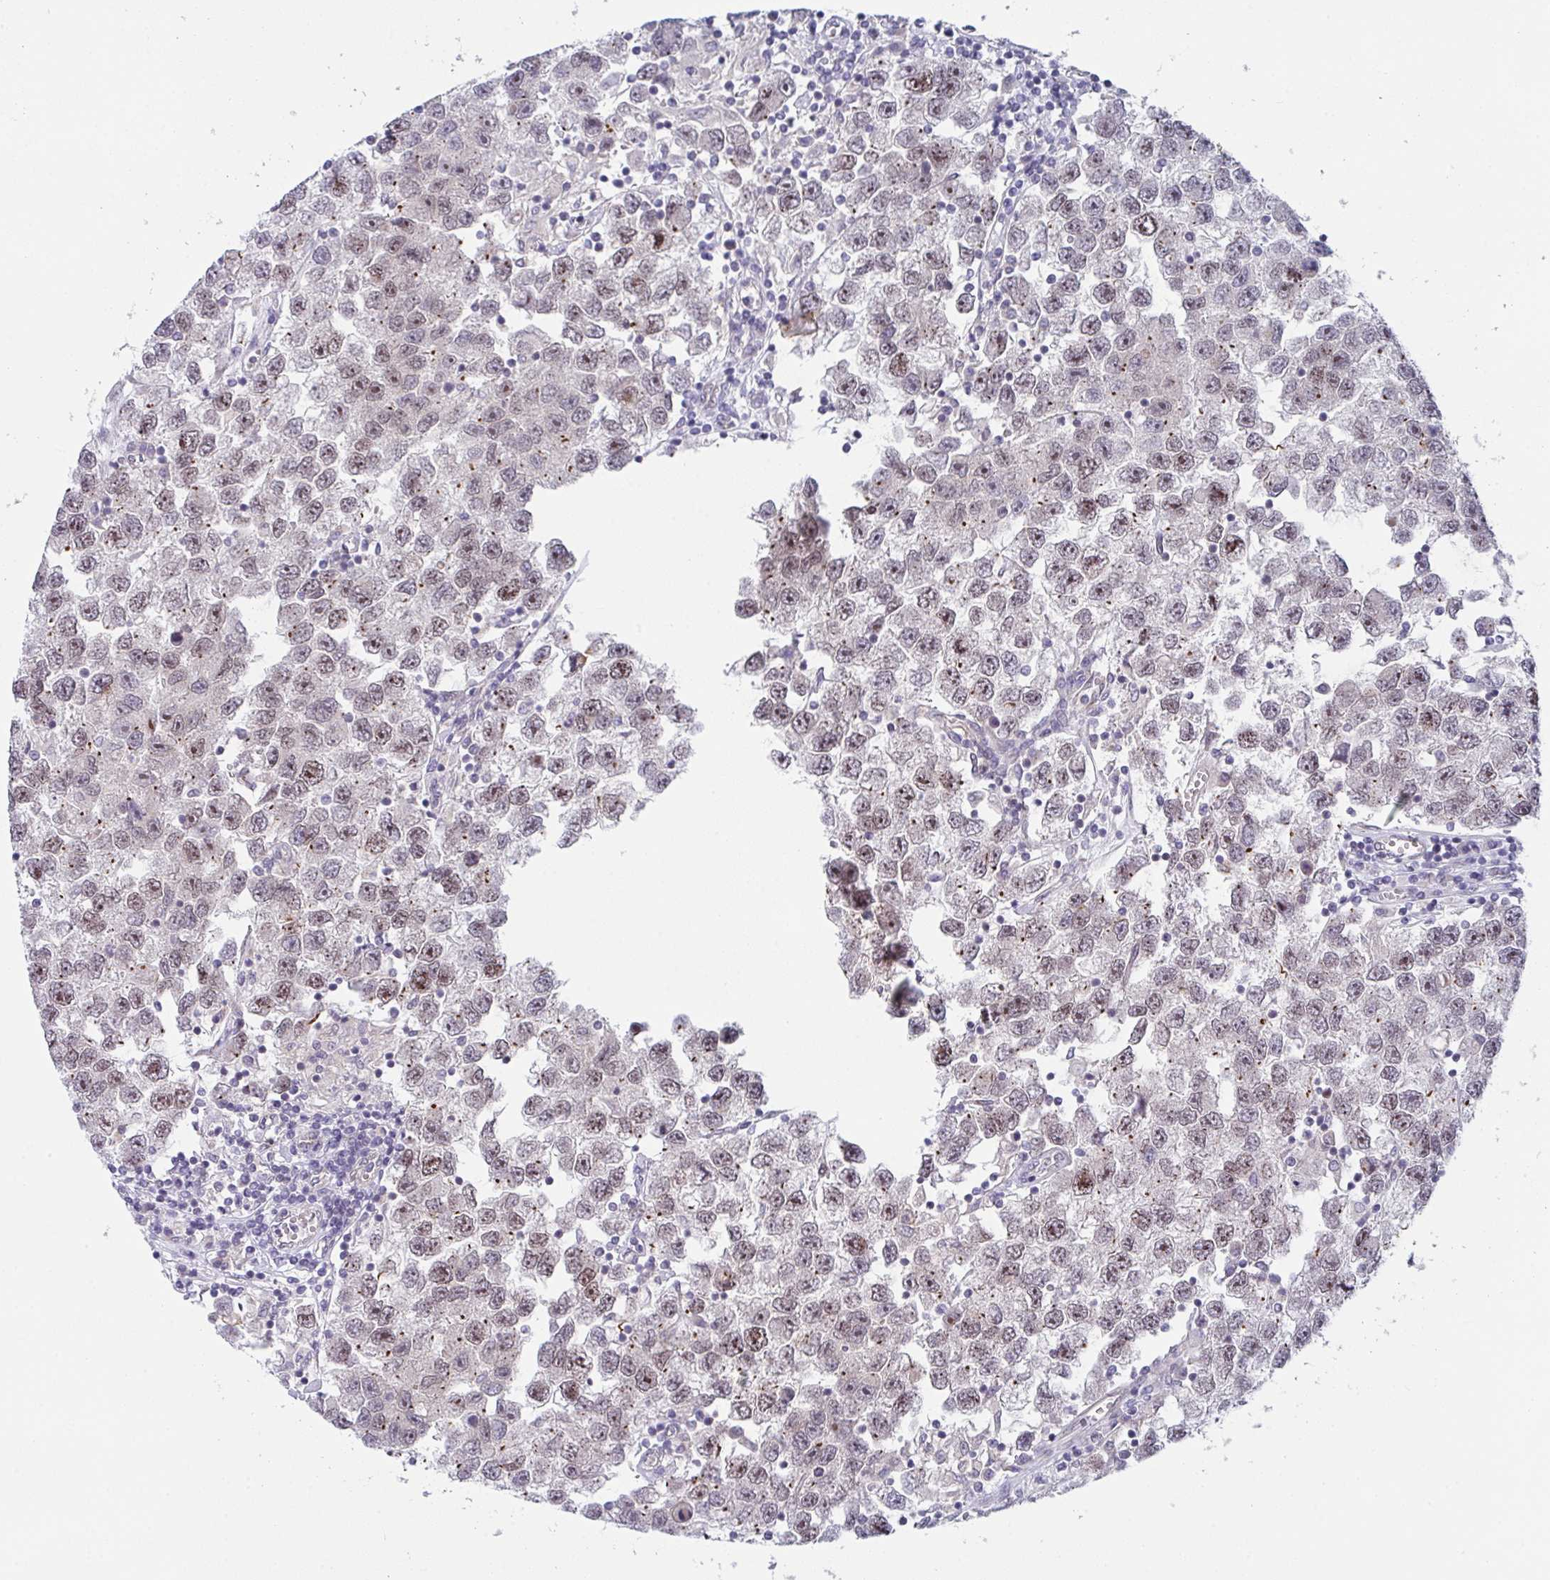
{"staining": {"intensity": "moderate", "quantity": "25%-75%", "location": "nuclear"}, "tissue": "testis cancer", "cell_type": "Tumor cells", "image_type": "cancer", "snomed": [{"axis": "morphology", "description": "Seminoma, NOS"}, {"axis": "topography", "description": "Testis"}], "caption": "Immunohistochemical staining of testis cancer (seminoma) shows medium levels of moderate nuclear expression in approximately 25%-75% of tumor cells. (brown staining indicates protein expression, while blue staining denotes nuclei).", "gene": "RBM18", "patient": {"sex": "male", "age": 26}}